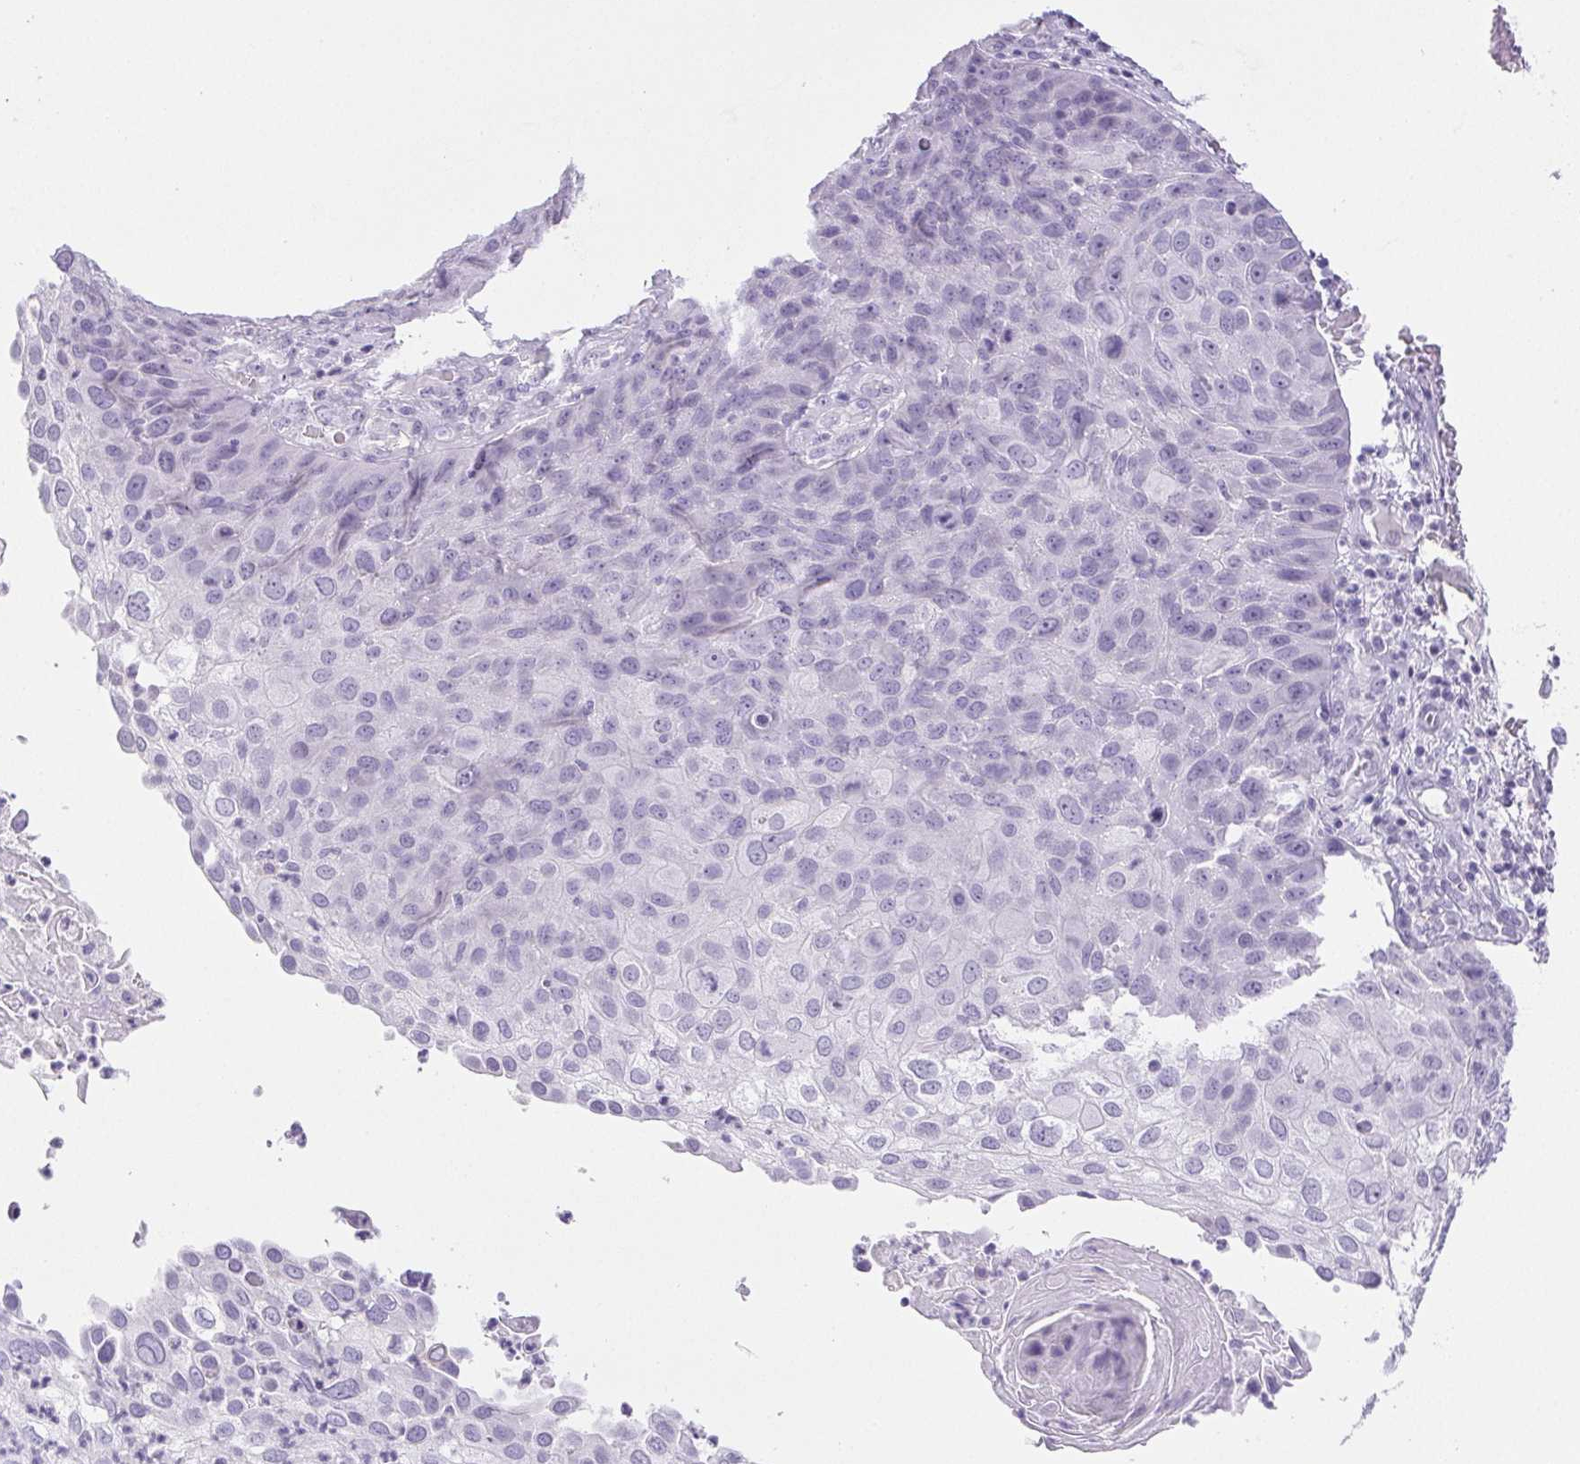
{"staining": {"intensity": "negative", "quantity": "none", "location": "none"}, "tissue": "skin cancer", "cell_type": "Tumor cells", "image_type": "cancer", "snomed": [{"axis": "morphology", "description": "Squamous cell carcinoma, NOS"}, {"axis": "topography", "description": "Skin"}], "caption": "Immunohistochemistry image of human skin cancer (squamous cell carcinoma) stained for a protein (brown), which reveals no staining in tumor cells.", "gene": "HLA-G", "patient": {"sex": "male", "age": 87}}